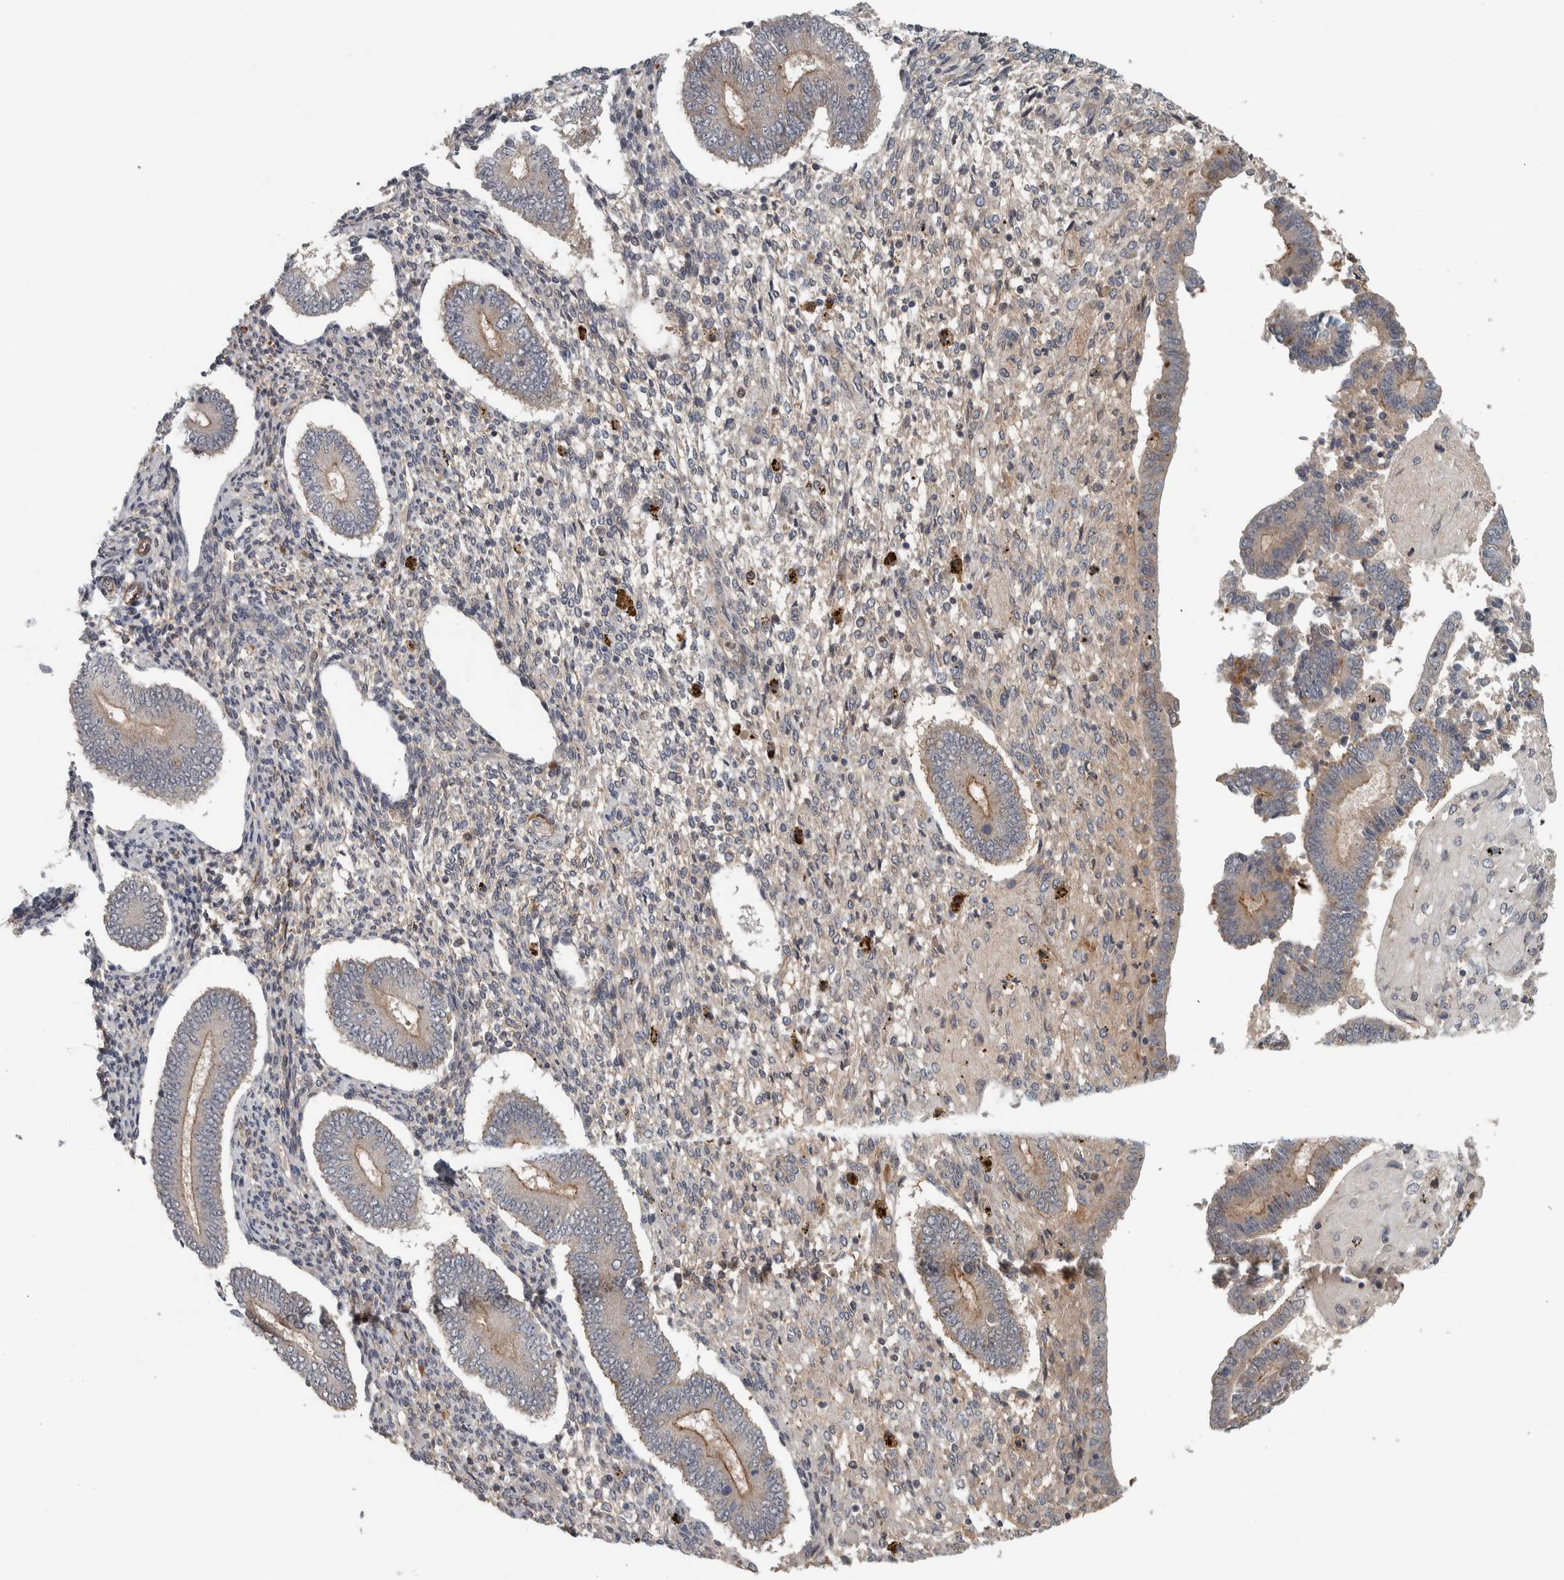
{"staining": {"intensity": "negative", "quantity": "none", "location": "none"}, "tissue": "endometrium", "cell_type": "Cells in endometrial stroma", "image_type": "normal", "snomed": [{"axis": "morphology", "description": "Normal tissue, NOS"}, {"axis": "topography", "description": "Endometrium"}], "caption": "Immunohistochemical staining of normal endometrium demonstrates no significant positivity in cells in endometrial stroma.", "gene": "LBHD1", "patient": {"sex": "female", "age": 42}}